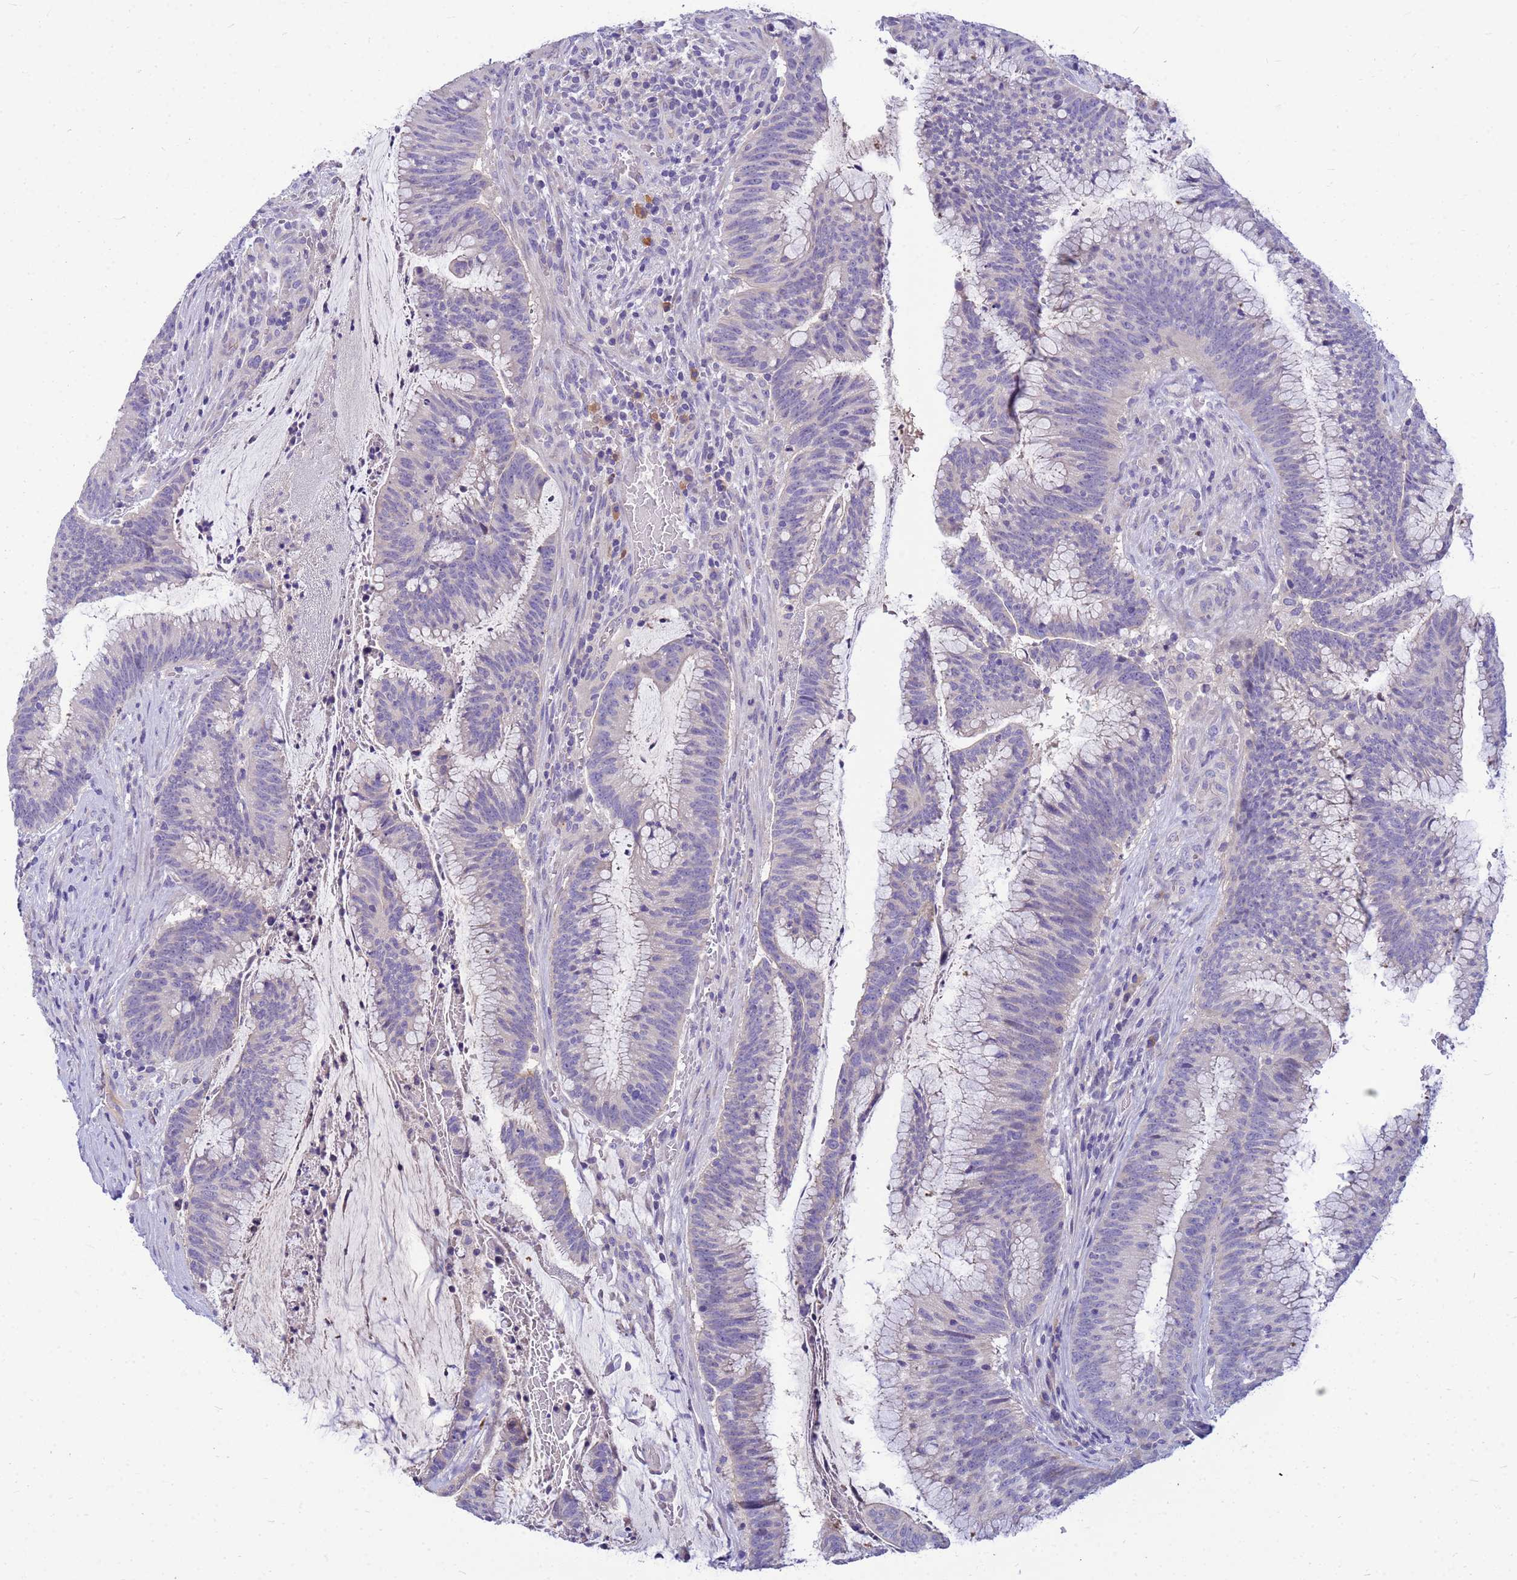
{"staining": {"intensity": "negative", "quantity": "none", "location": "none"}, "tissue": "colorectal cancer", "cell_type": "Tumor cells", "image_type": "cancer", "snomed": [{"axis": "morphology", "description": "Adenocarcinoma, NOS"}, {"axis": "topography", "description": "Rectum"}], "caption": "Image shows no protein staining in tumor cells of adenocarcinoma (colorectal) tissue.", "gene": "DPRX", "patient": {"sex": "female", "age": 77}}